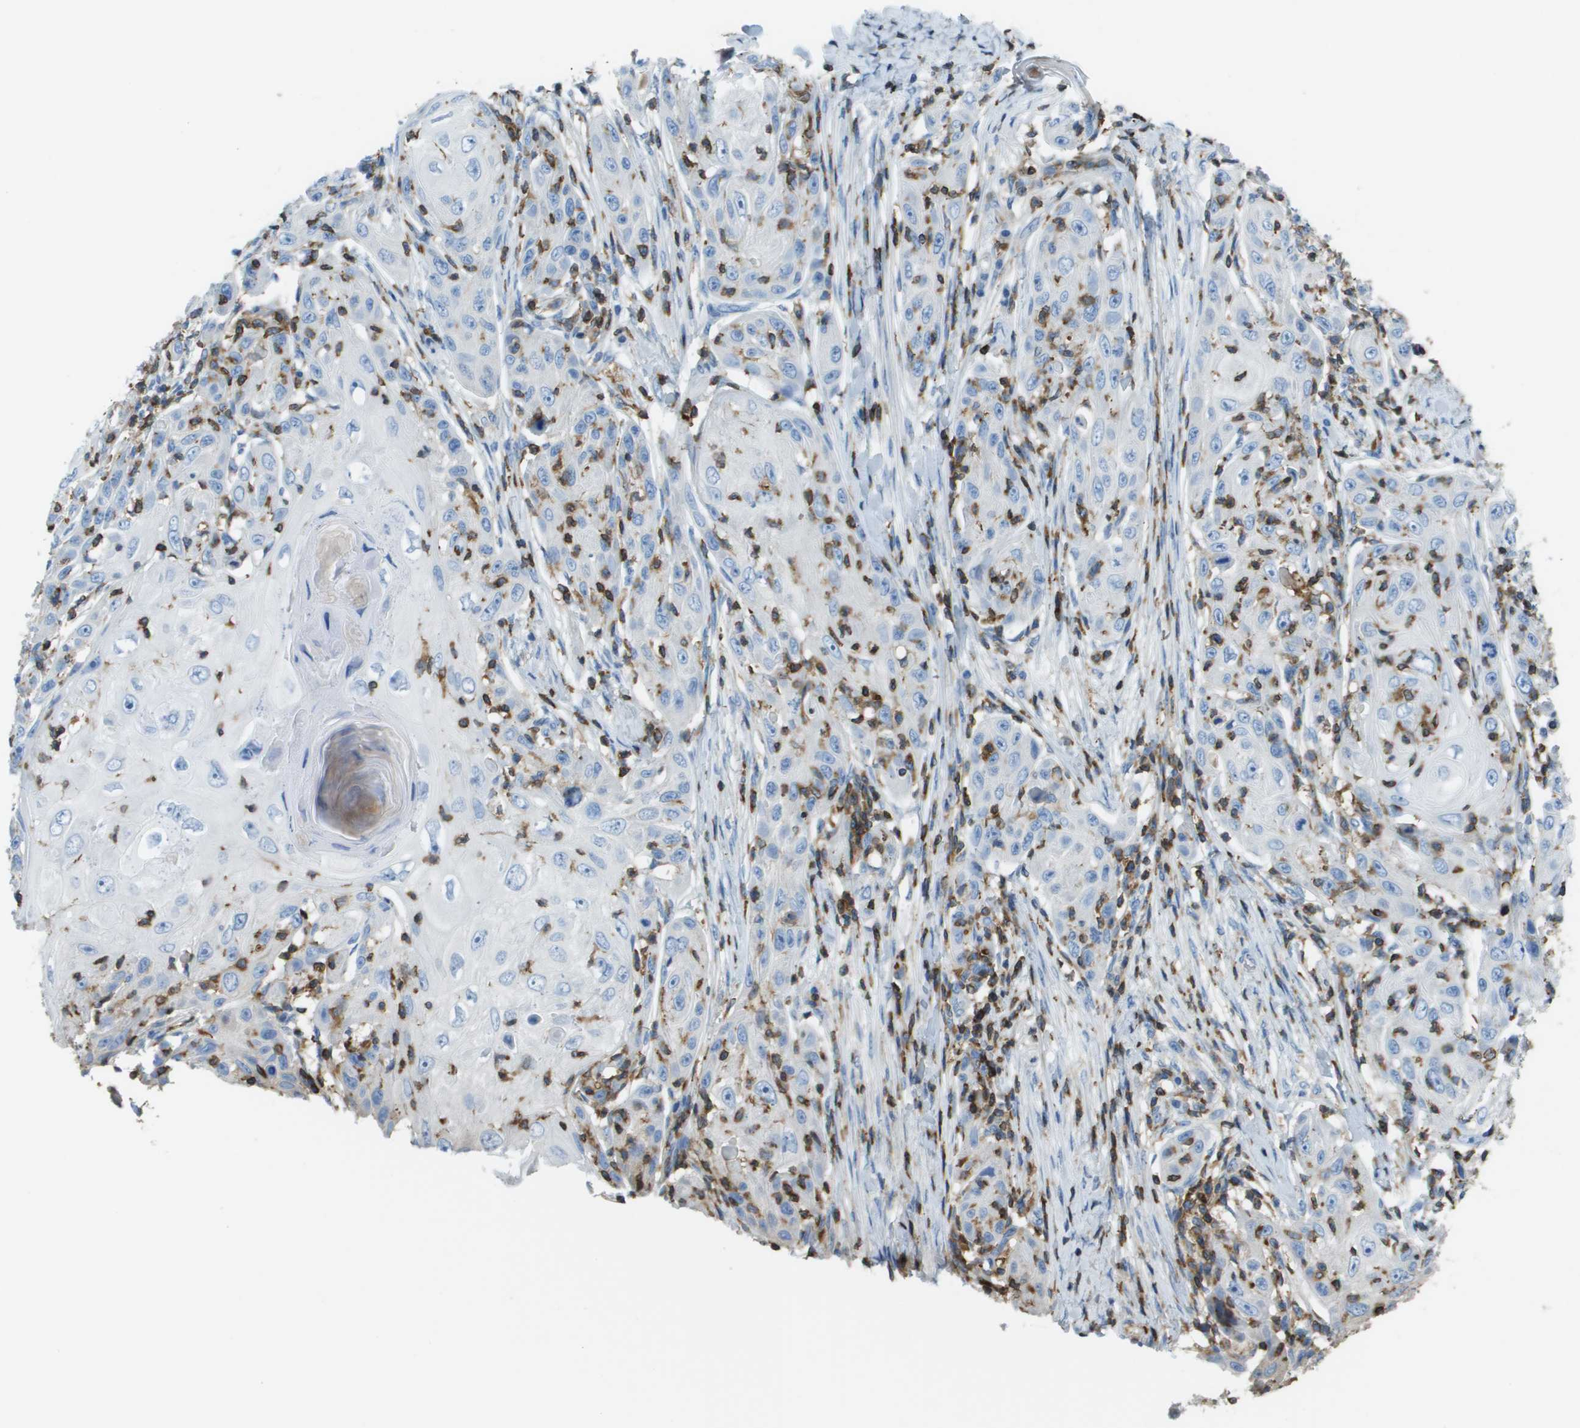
{"staining": {"intensity": "negative", "quantity": "none", "location": "none"}, "tissue": "skin cancer", "cell_type": "Tumor cells", "image_type": "cancer", "snomed": [{"axis": "morphology", "description": "Squamous cell carcinoma, NOS"}, {"axis": "topography", "description": "Skin"}], "caption": "IHC histopathology image of neoplastic tissue: skin cancer (squamous cell carcinoma) stained with DAB reveals no significant protein expression in tumor cells. The staining was performed using DAB (3,3'-diaminobenzidine) to visualize the protein expression in brown, while the nuclei were stained in blue with hematoxylin (Magnification: 20x).", "gene": "APBB1IP", "patient": {"sex": "female", "age": 88}}